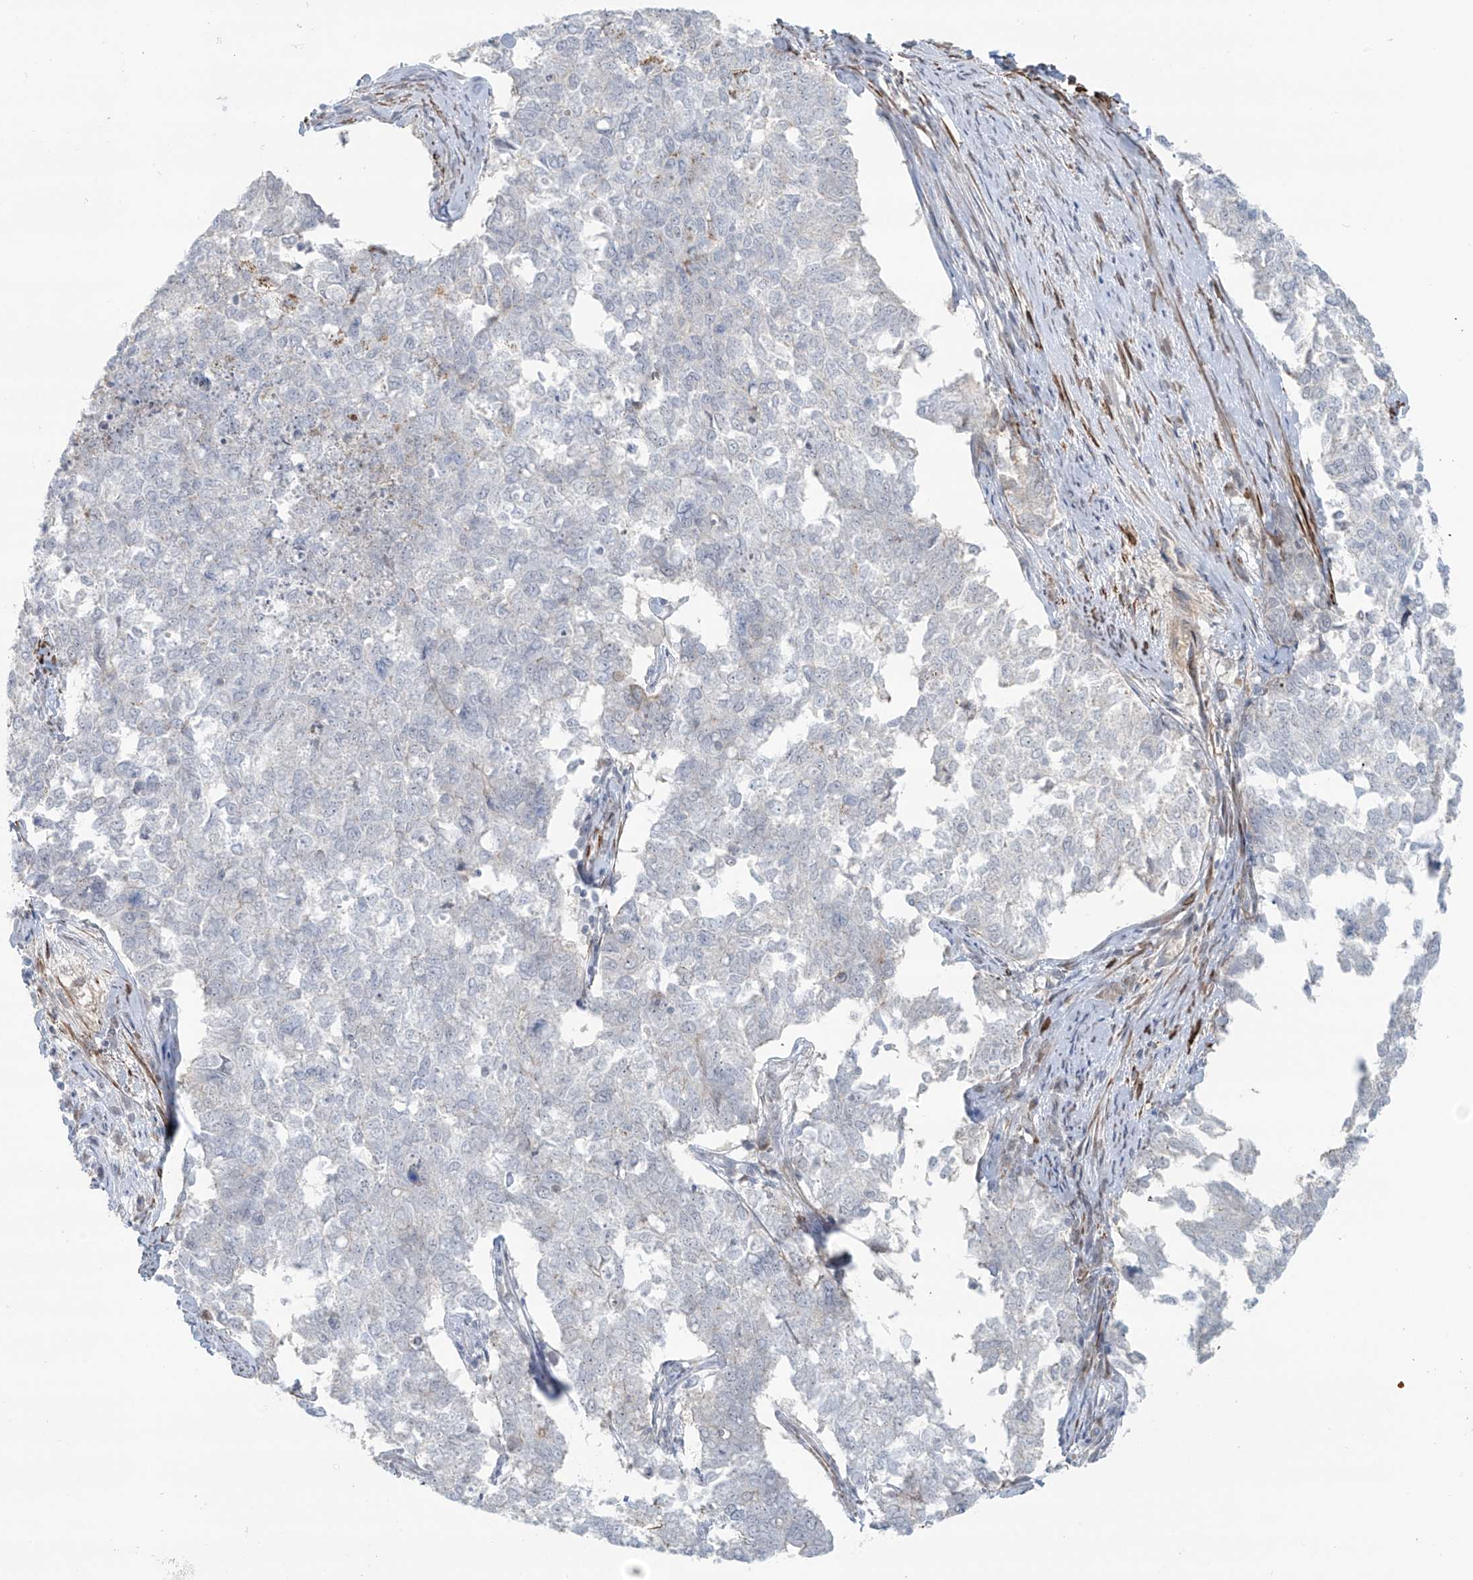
{"staining": {"intensity": "negative", "quantity": "none", "location": "none"}, "tissue": "cervical cancer", "cell_type": "Tumor cells", "image_type": "cancer", "snomed": [{"axis": "morphology", "description": "Squamous cell carcinoma, NOS"}, {"axis": "topography", "description": "Cervix"}], "caption": "Human cervical squamous cell carcinoma stained for a protein using IHC demonstrates no expression in tumor cells.", "gene": "RASGEF1A", "patient": {"sex": "female", "age": 63}}